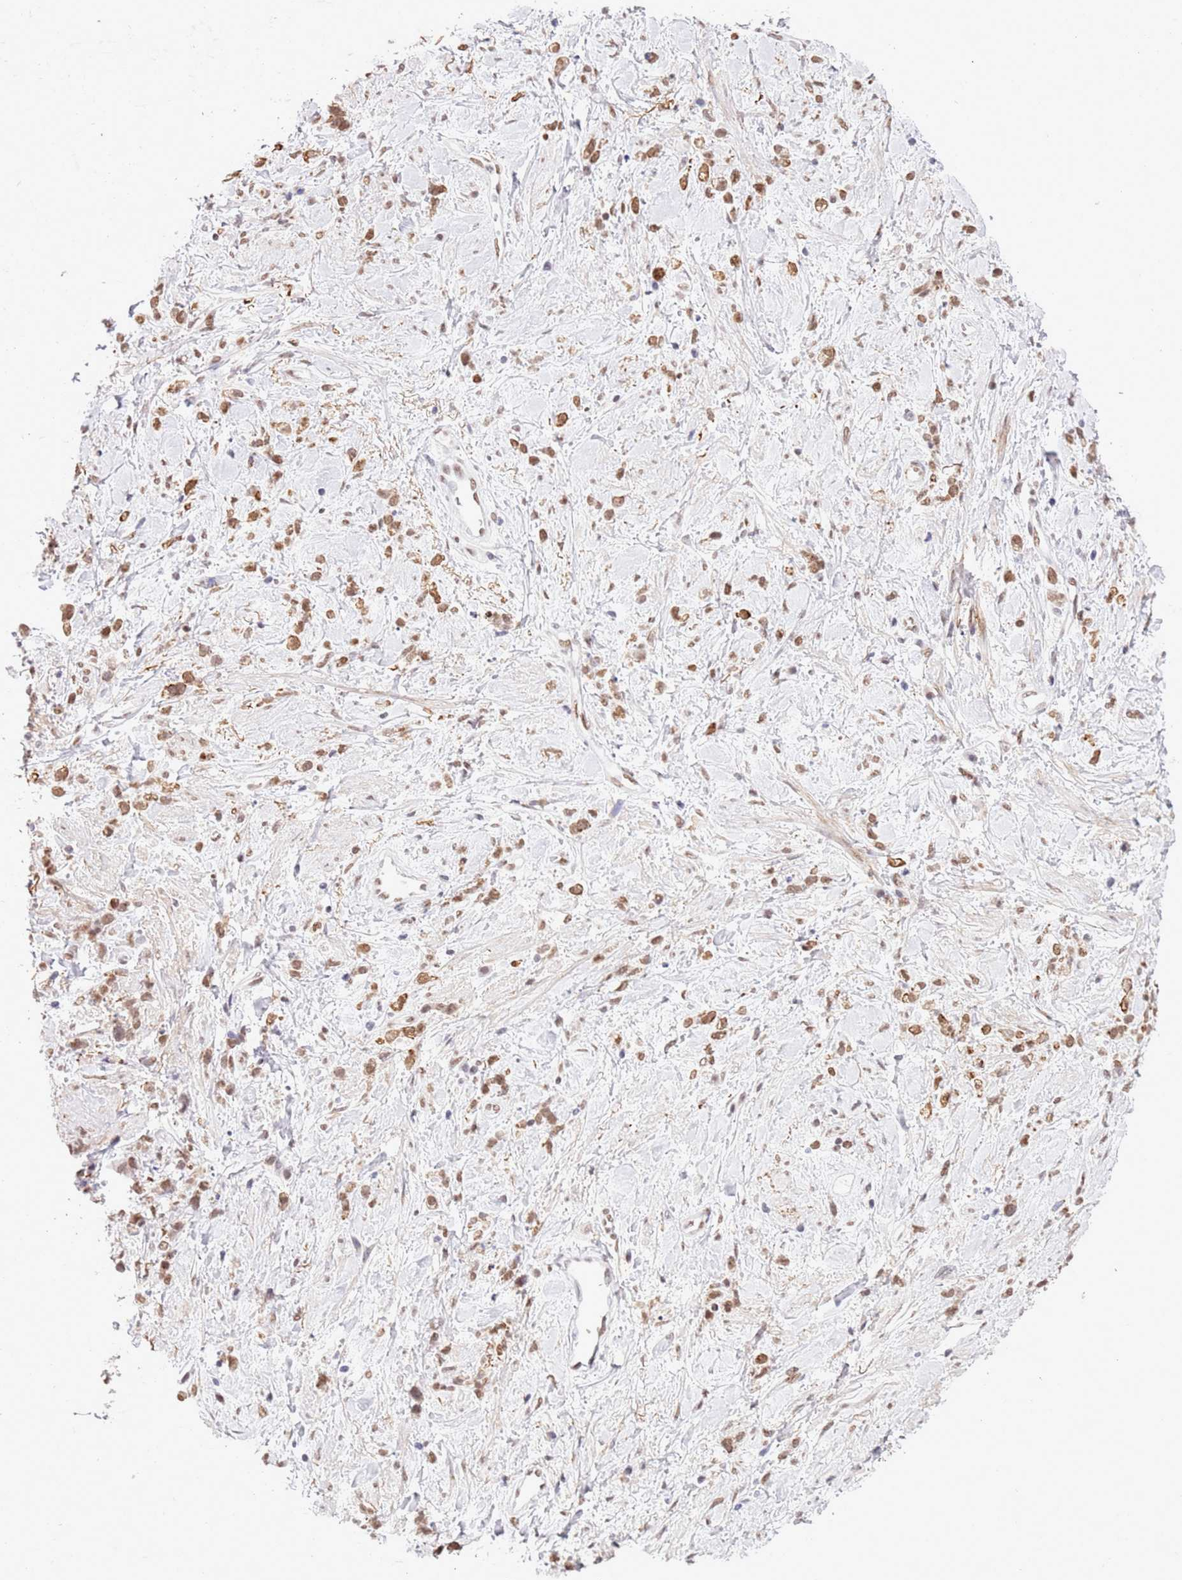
{"staining": {"intensity": "moderate", "quantity": ">75%", "location": "nuclear"}, "tissue": "stomach cancer", "cell_type": "Tumor cells", "image_type": "cancer", "snomed": [{"axis": "morphology", "description": "Adenocarcinoma, NOS"}, {"axis": "topography", "description": "Stomach"}], "caption": "Stomach cancer stained with a protein marker exhibits moderate staining in tumor cells.", "gene": "TRIM32", "patient": {"sex": "female", "age": 60}}